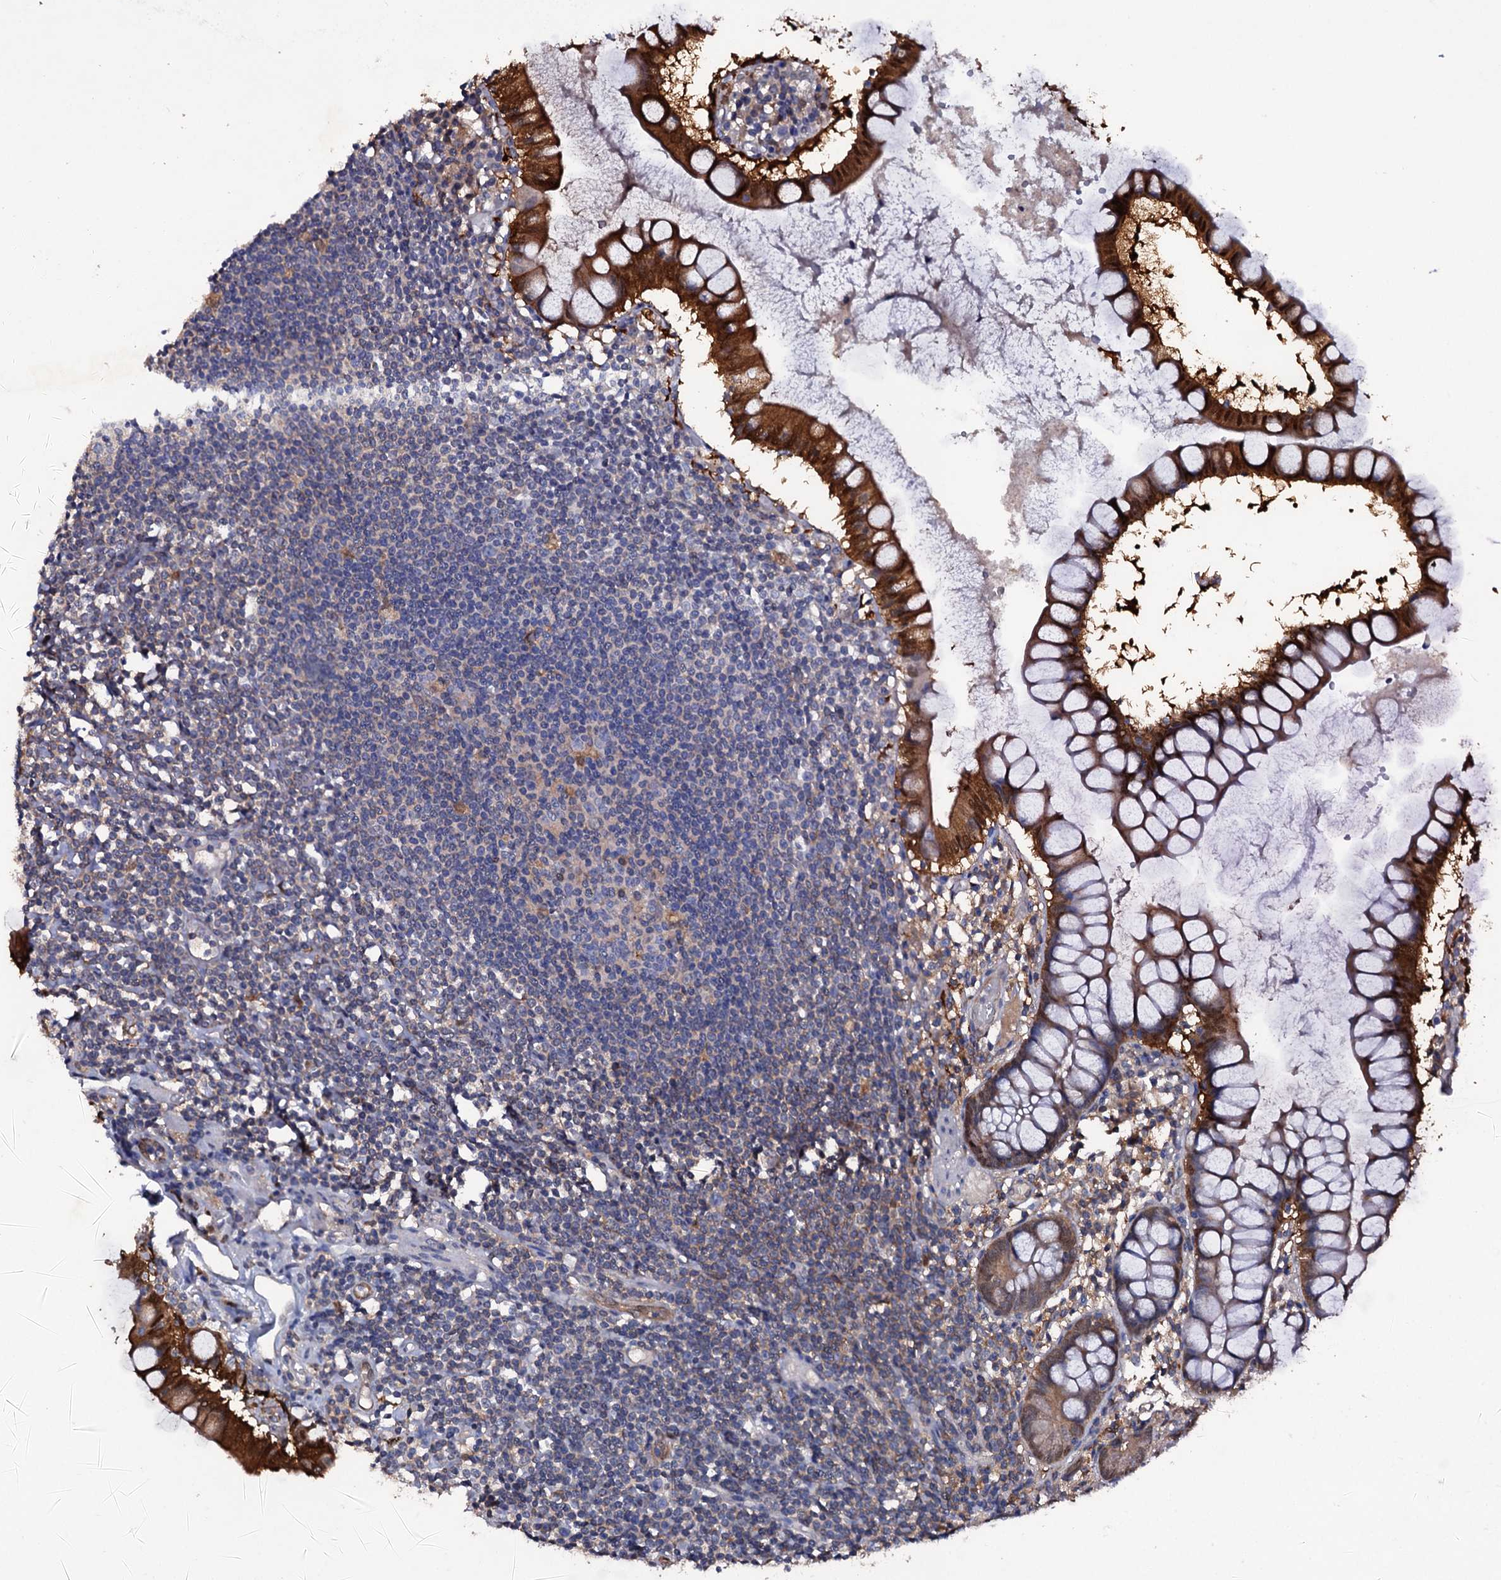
{"staining": {"intensity": "weak", "quantity": "25%-75%", "location": "cytoplasmic/membranous"}, "tissue": "colon", "cell_type": "Endothelial cells", "image_type": "normal", "snomed": [{"axis": "morphology", "description": "Normal tissue, NOS"}, {"axis": "morphology", "description": "Adenocarcinoma, NOS"}, {"axis": "topography", "description": "Colon"}], "caption": "Immunohistochemical staining of benign colon exhibits low levels of weak cytoplasmic/membranous staining in about 25%-75% of endothelial cells.", "gene": "CRYL1", "patient": {"sex": "female", "age": 55}}